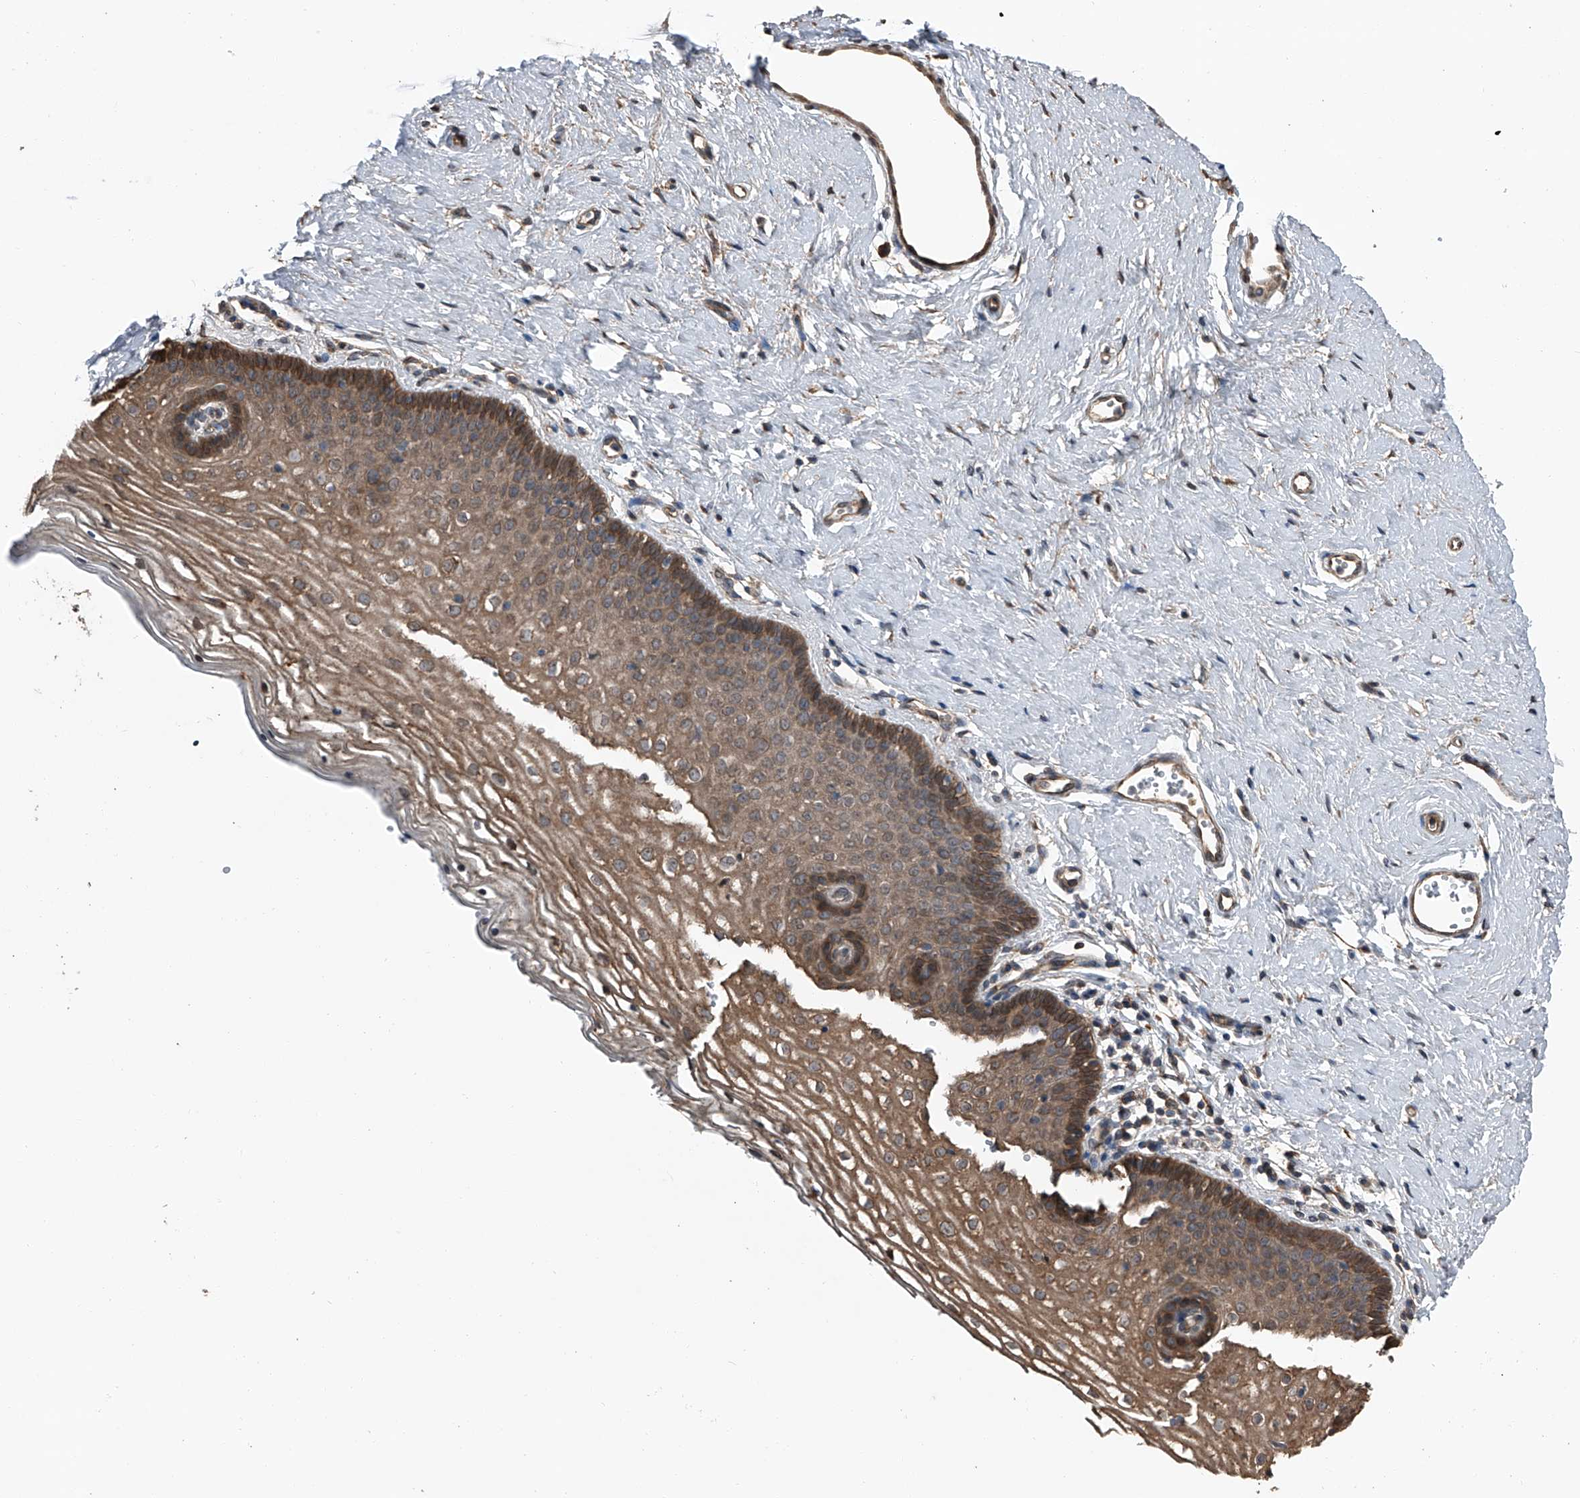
{"staining": {"intensity": "moderate", "quantity": ">75%", "location": "cytoplasmic/membranous"}, "tissue": "vagina", "cell_type": "Squamous epithelial cells", "image_type": "normal", "snomed": [{"axis": "morphology", "description": "Normal tissue, NOS"}, {"axis": "topography", "description": "Vagina"}], "caption": "Unremarkable vagina demonstrates moderate cytoplasmic/membranous expression in about >75% of squamous epithelial cells, visualized by immunohistochemistry.", "gene": "KCNJ2", "patient": {"sex": "female", "age": 32}}